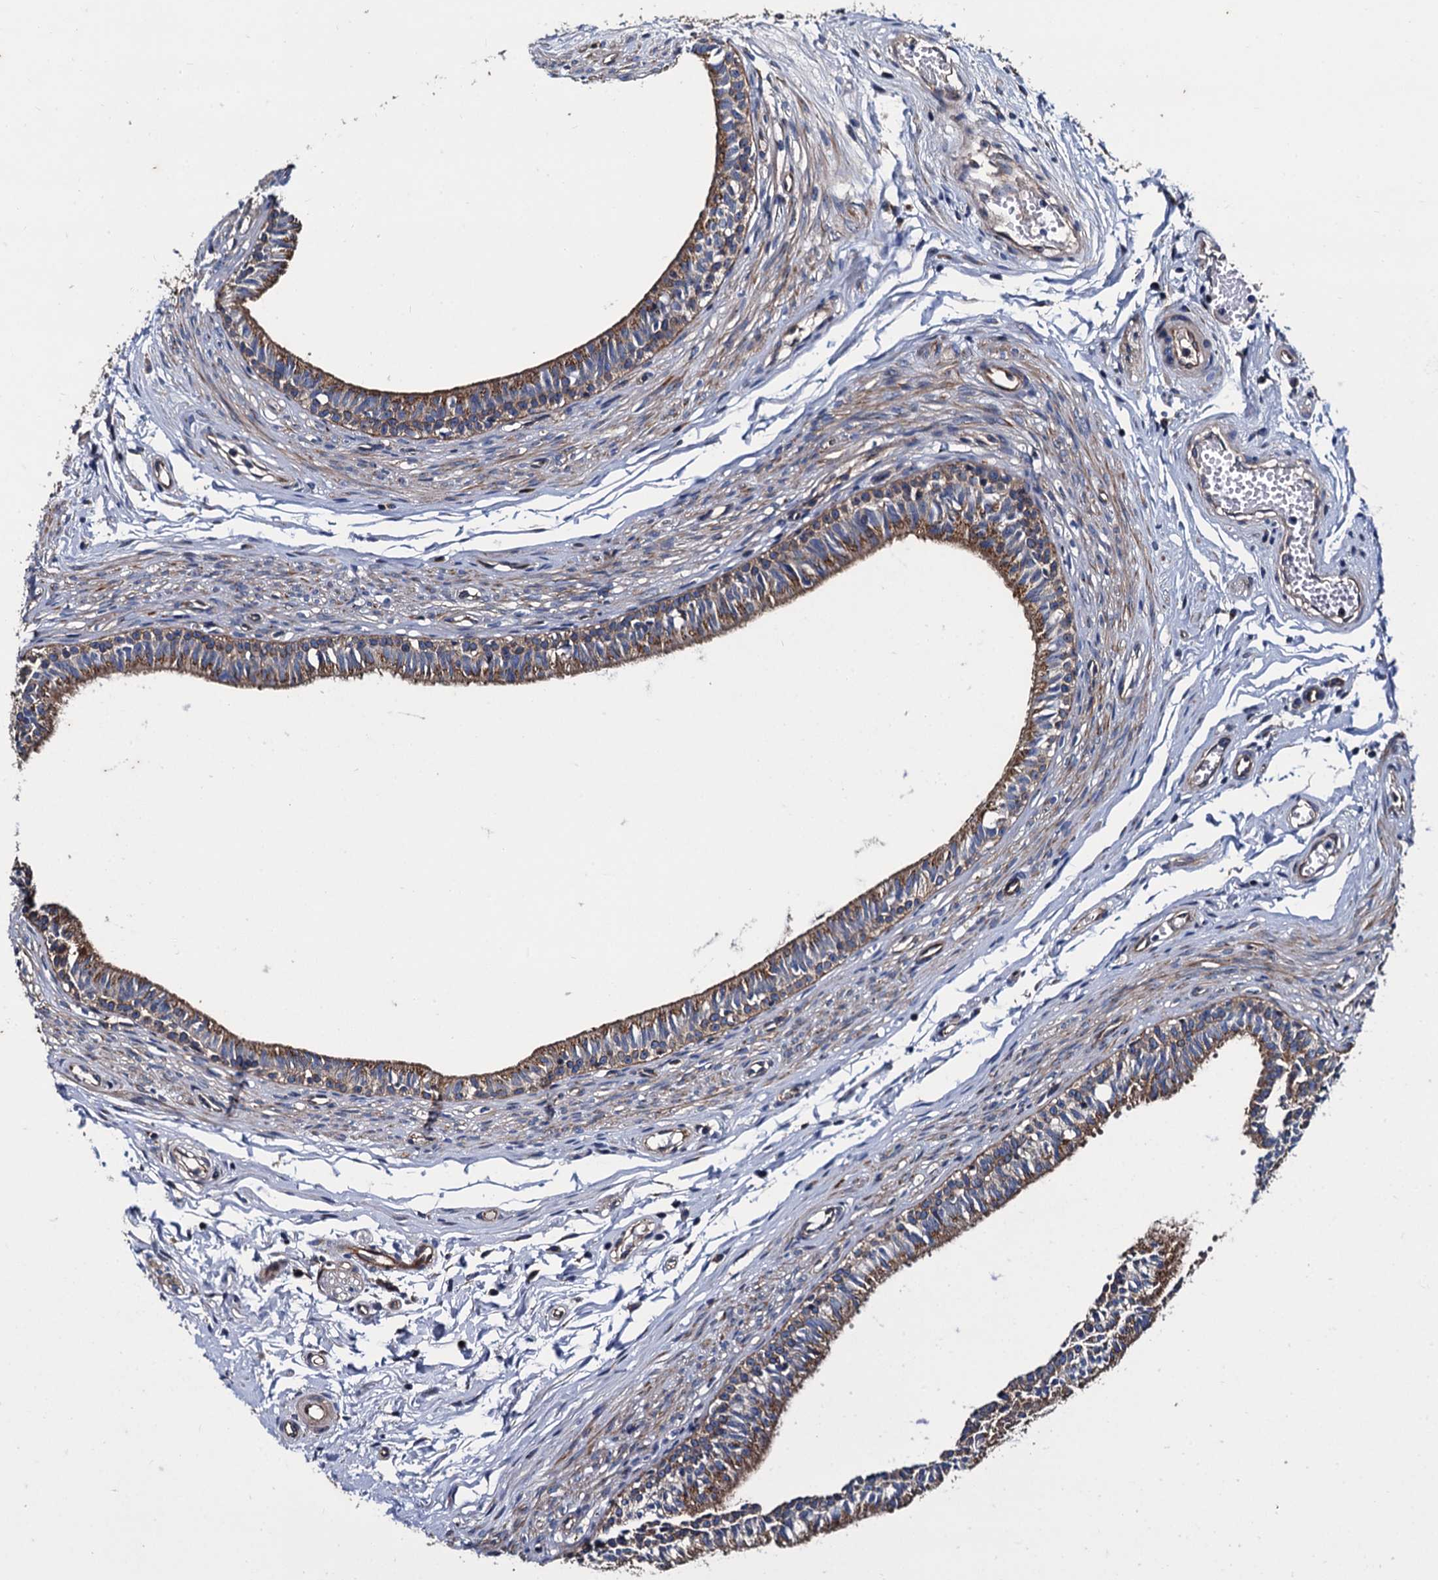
{"staining": {"intensity": "moderate", "quantity": "25%-75%", "location": "cytoplasmic/membranous"}, "tissue": "epididymis", "cell_type": "Glandular cells", "image_type": "normal", "snomed": [{"axis": "morphology", "description": "Normal tissue, NOS"}, {"axis": "topography", "description": "Epididymis, spermatic cord, NOS"}], "caption": "Unremarkable epididymis reveals moderate cytoplasmic/membranous positivity in approximately 25%-75% of glandular cells.", "gene": "NGRN", "patient": {"sex": "male", "age": 22}}